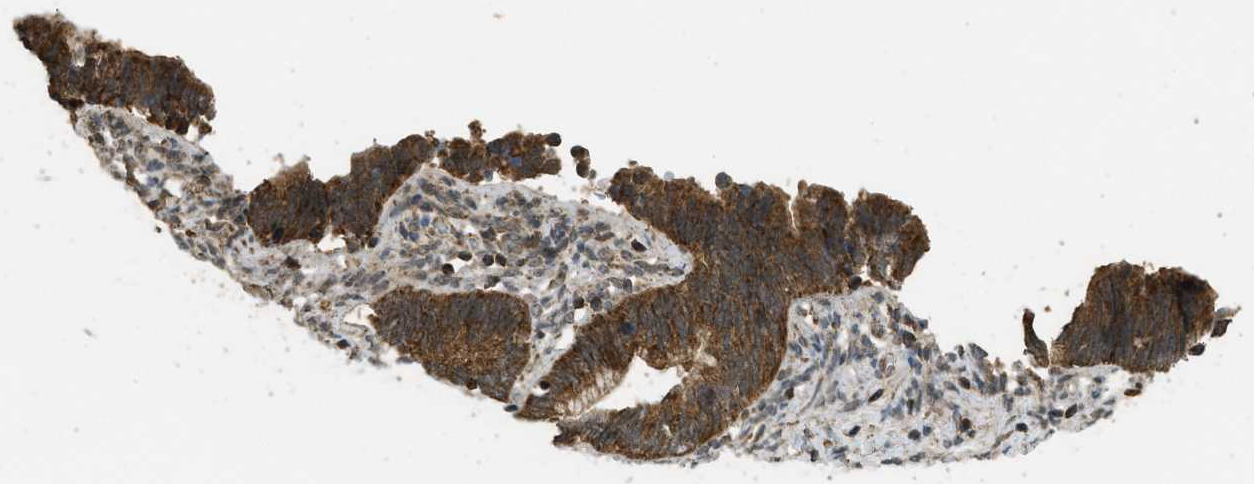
{"staining": {"intensity": "strong", "quantity": ">75%", "location": "cytoplasmic/membranous"}, "tissue": "cervical cancer", "cell_type": "Tumor cells", "image_type": "cancer", "snomed": [{"axis": "morphology", "description": "Adenocarcinoma, NOS"}, {"axis": "topography", "description": "Cervix"}], "caption": "Immunohistochemical staining of cervical adenocarcinoma shows high levels of strong cytoplasmic/membranous protein positivity in approximately >75% of tumor cells.", "gene": "CTPS1", "patient": {"sex": "female", "age": 44}}